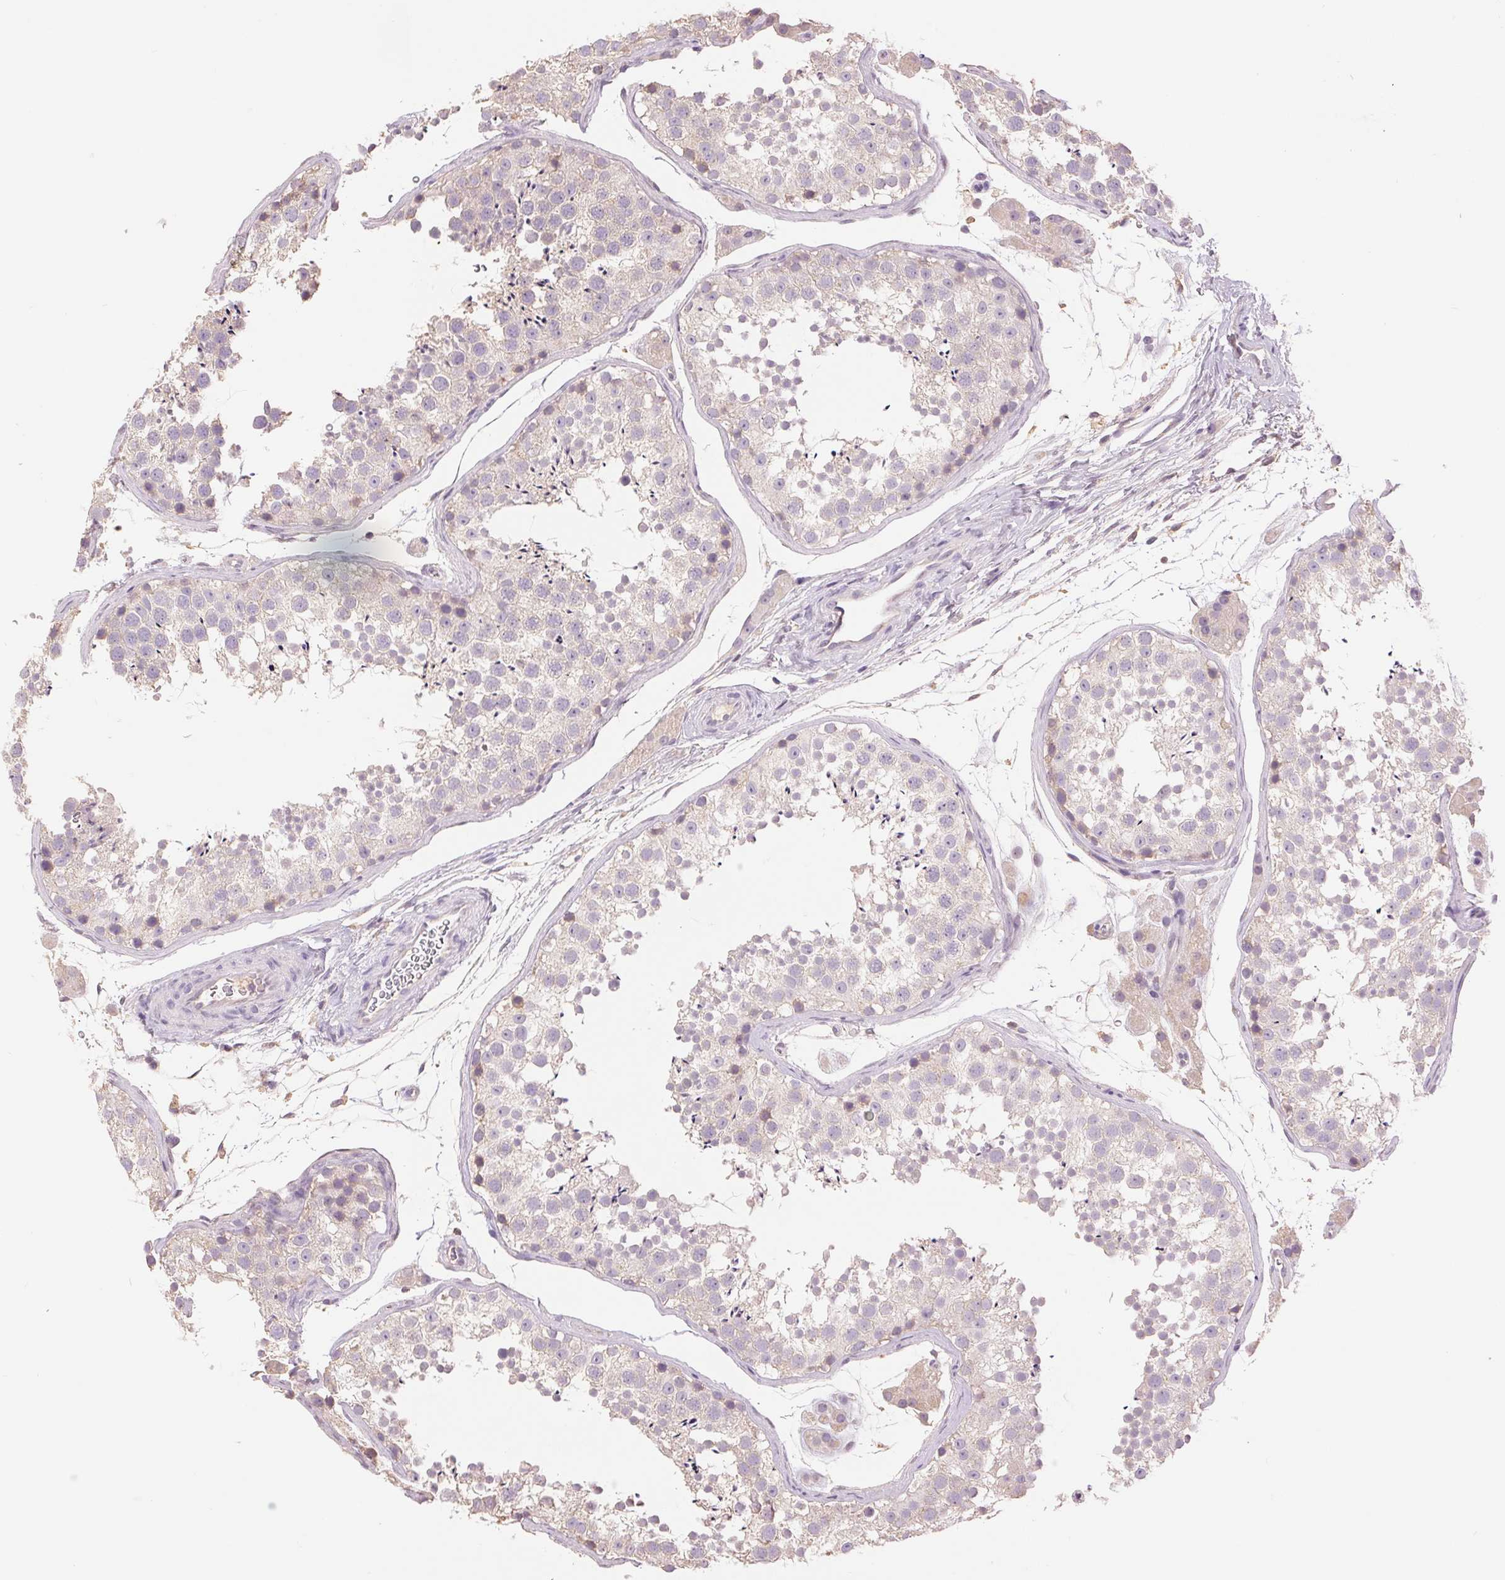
{"staining": {"intensity": "negative", "quantity": "none", "location": "none"}, "tissue": "testis", "cell_type": "Cells in seminiferous ducts", "image_type": "normal", "snomed": [{"axis": "morphology", "description": "Normal tissue, NOS"}, {"axis": "topography", "description": "Testis"}], "caption": "An immunohistochemistry micrograph of benign testis is shown. There is no staining in cells in seminiferous ducts of testis.", "gene": "FXYD4", "patient": {"sex": "male", "age": 41}}